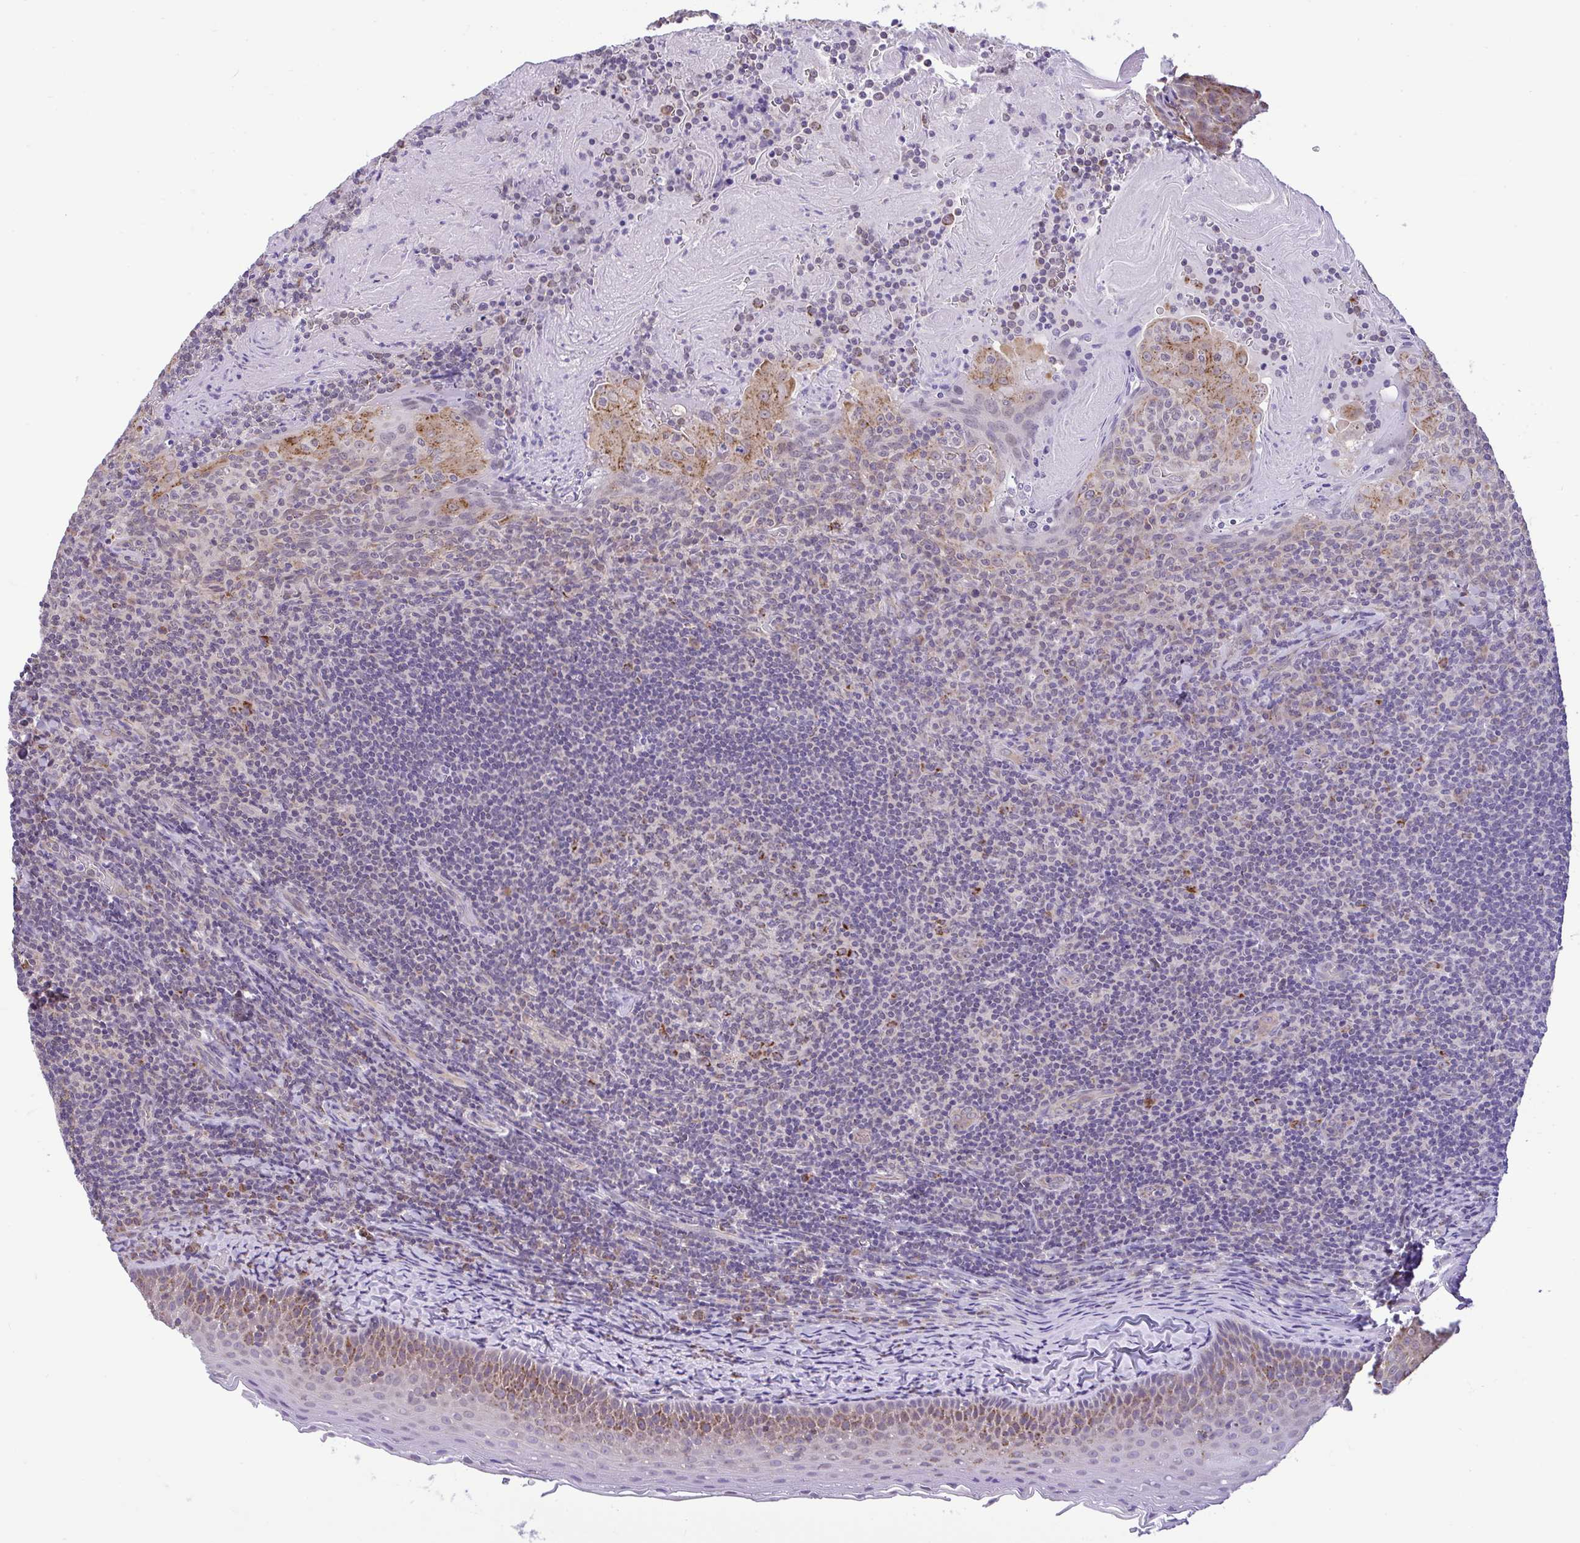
{"staining": {"intensity": "moderate", "quantity": "25%-75%", "location": "cytoplasmic/membranous"}, "tissue": "tonsil", "cell_type": "Germinal center cells", "image_type": "normal", "snomed": [{"axis": "morphology", "description": "Normal tissue, NOS"}, {"axis": "topography", "description": "Tonsil"}], "caption": "IHC photomicrograph of normal tonsil: human tonsil stained using IHC exhibits medium levels of moderate protein expression localized specifically in the cytoplasmic/membranous of germinal center cells, appearing as a cytoplasmic/membranous brown color.", "gene": "PYCR2", "patient": {"sex": "female", "age": 10}}